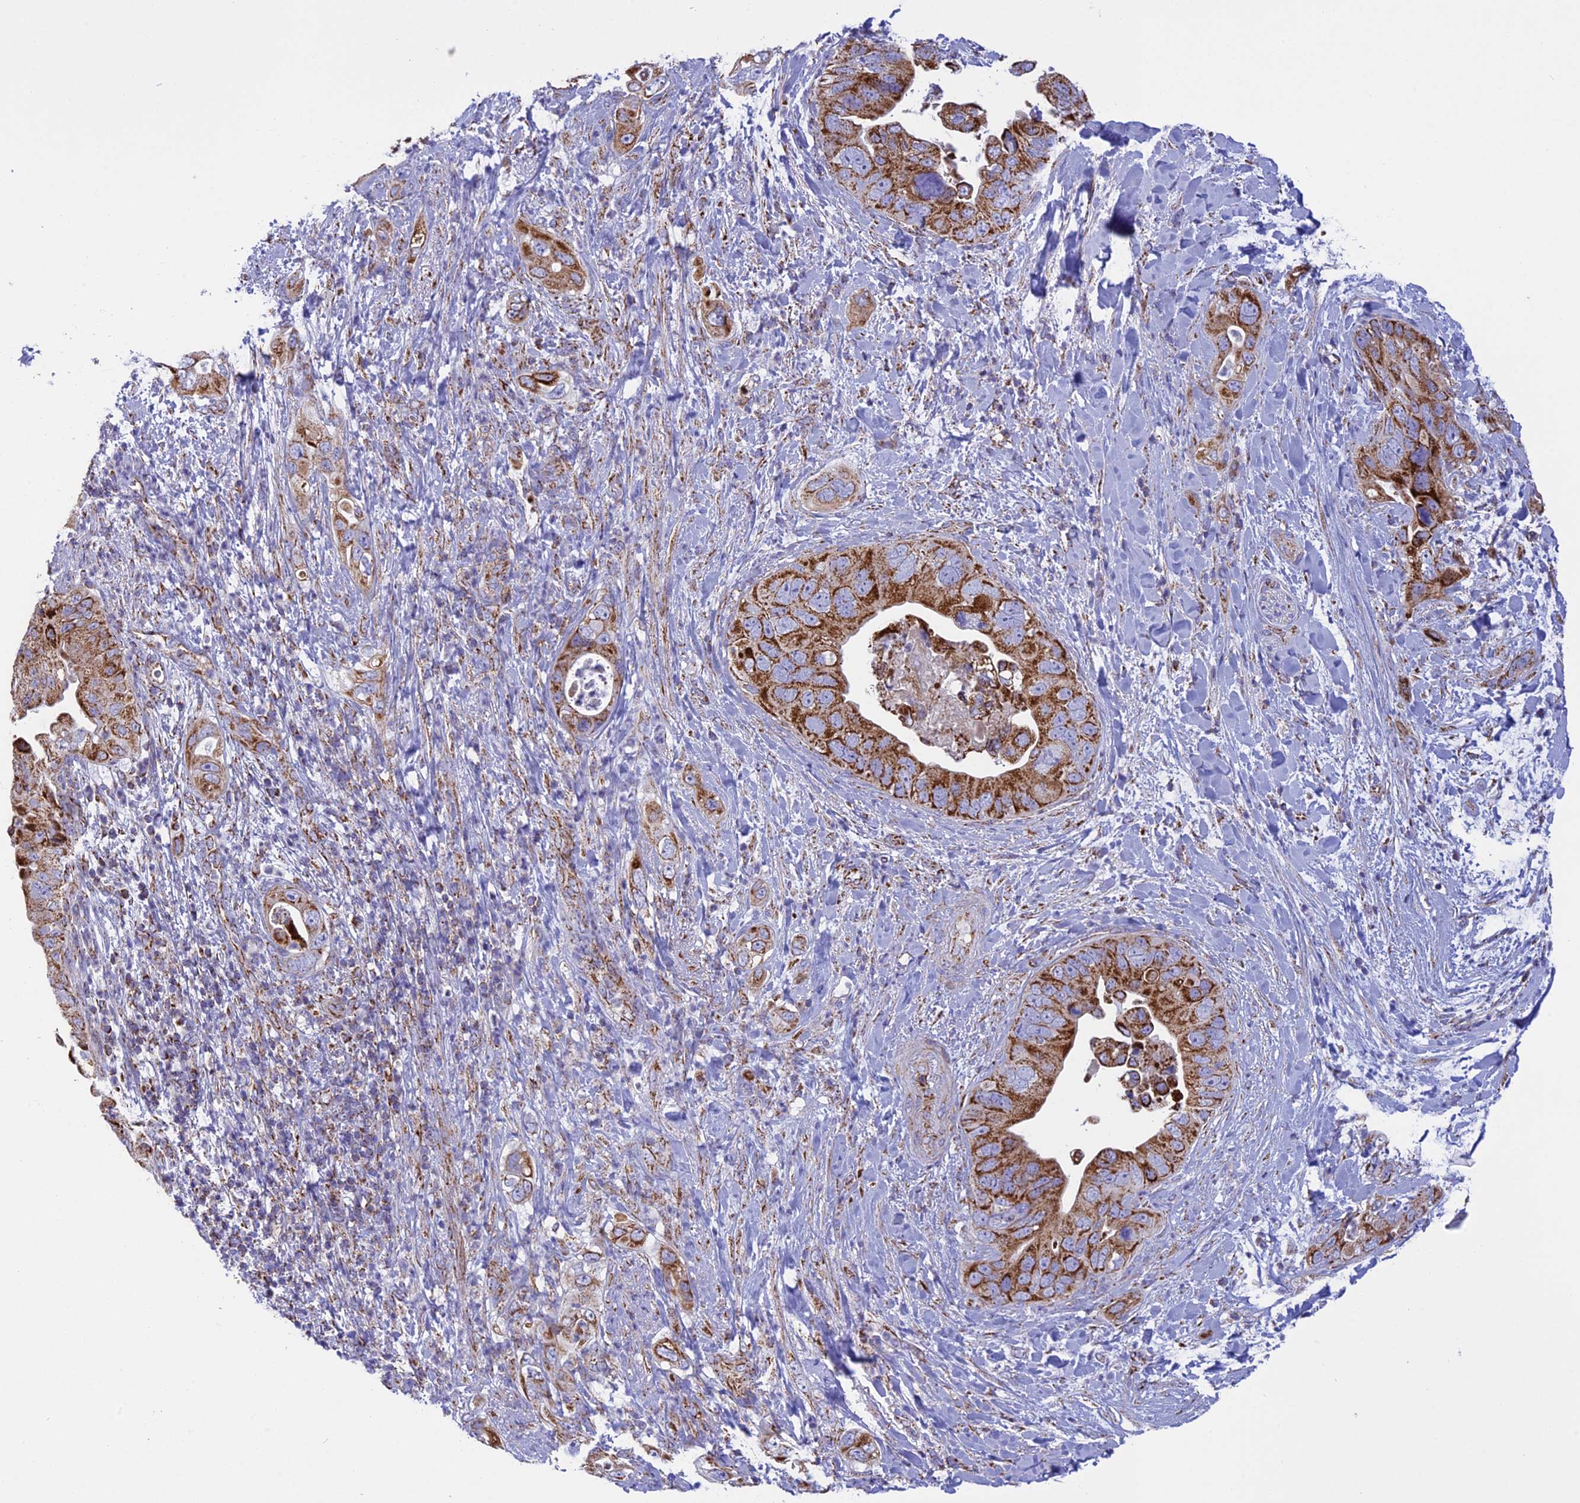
{"staining": {"intensity": "strong", "quantity": ">75%", "location": "cytoplasmic/membranous"}, "tissue": "pancreatic cancer", "cell_type": "Tumor cells", "image_type": "cancer", "snomed": [{"axis": "morphology", "description": "Adenocarcinoma, NOS"}, {"axis": "topography", "description": "Pancreas"}], "caption": "Immunohistochemistry (DAB (3,3'-diaminobenzidine)) staining of pancreatic cancer exhibits strong cytoplasmic/membranous protein expression in approximately >75% of tumor cells.", "gene": "ISOC2", "patient": {"sex": "female", "age": 78}}